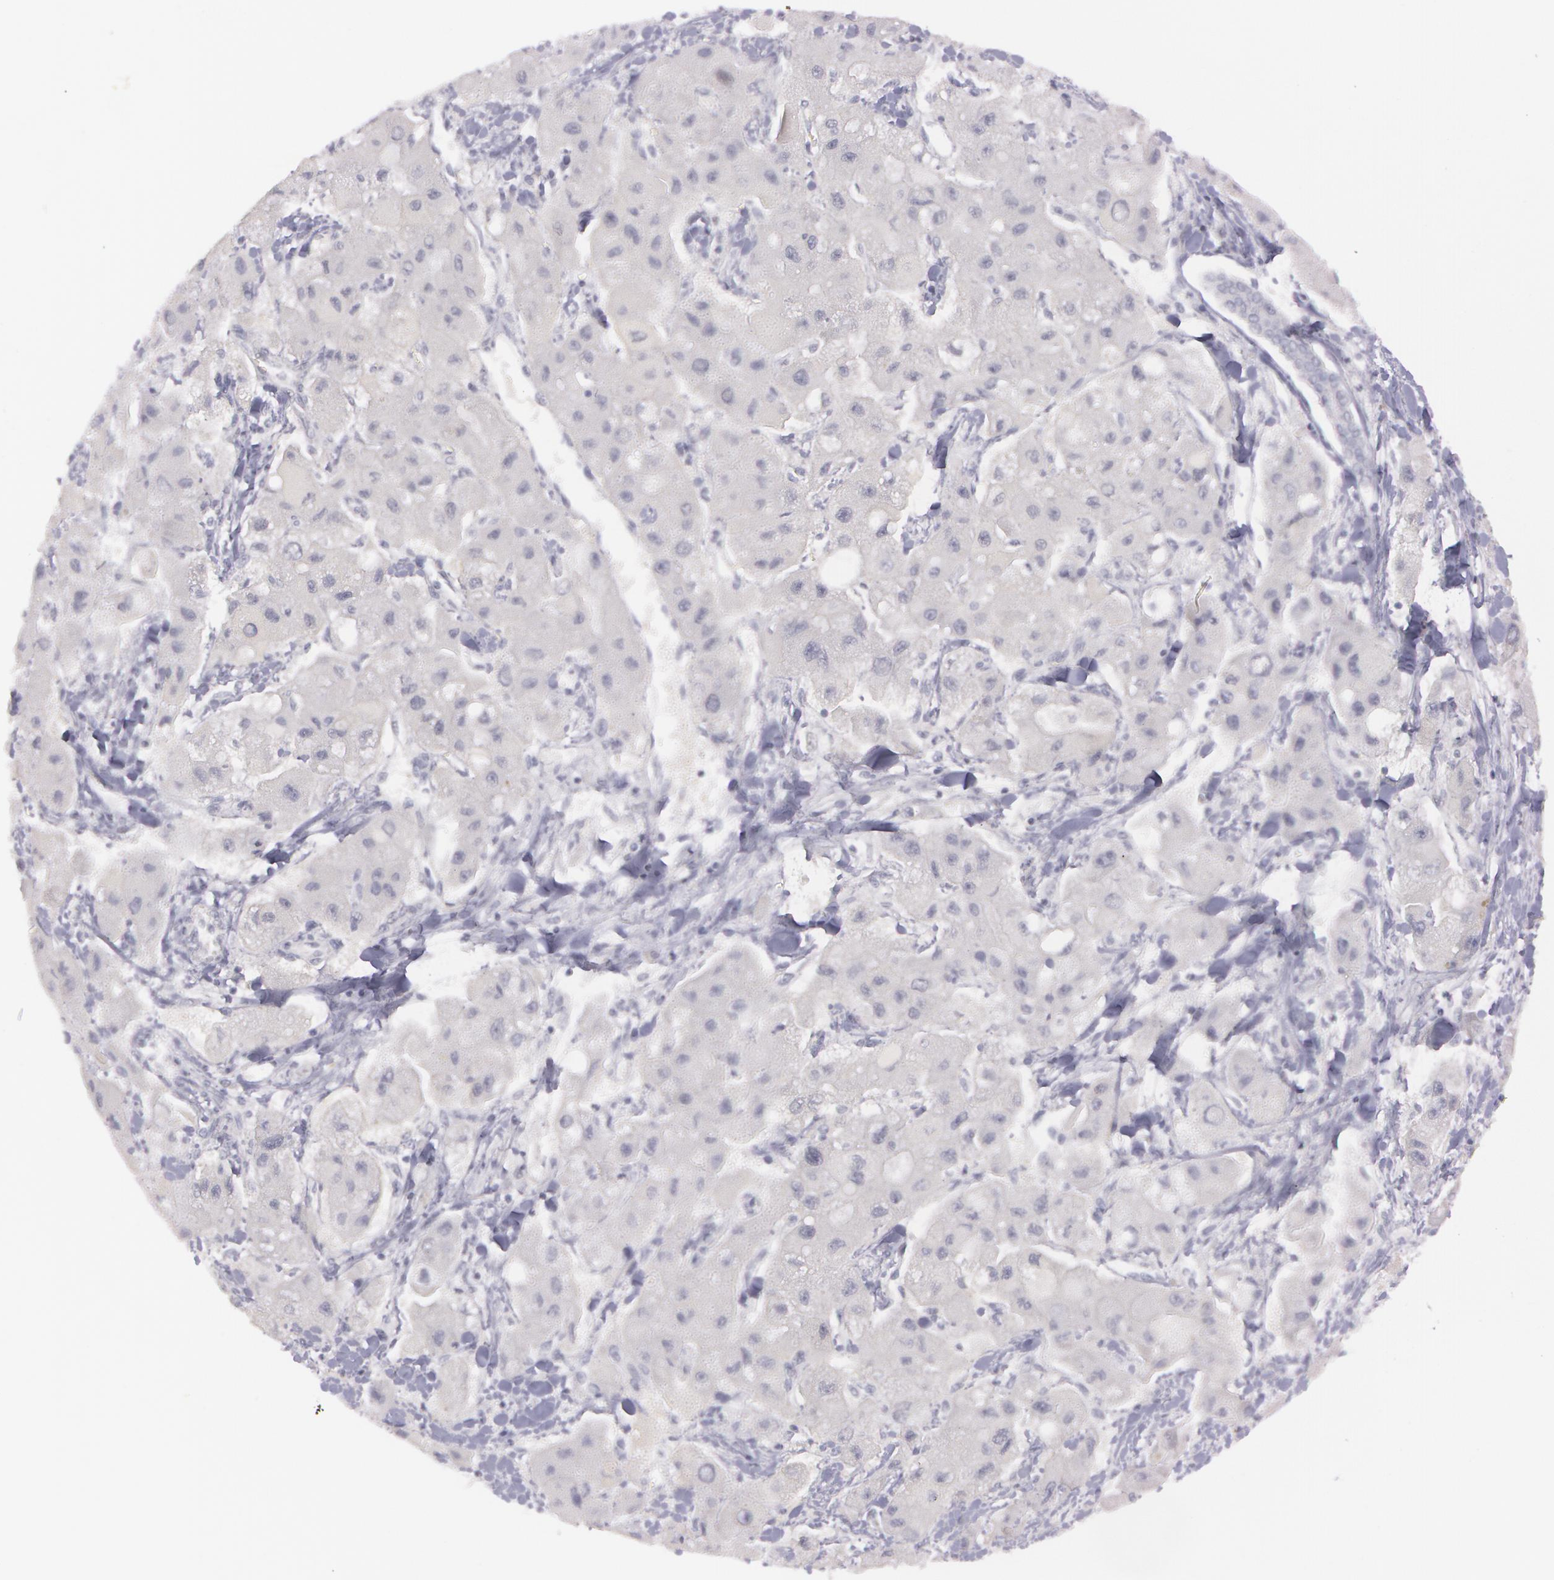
{"staining": {"intensity": "negative", "quantity": "none", "location": "none"}, "tissue": "liver cancer", "cell_type": "Tumor cells", "image_type": "cancer", "snomed": [{"axis": "morphology", "description": "Carcinoma, Hepatocellular, NOS"}, {"axis": "topography", "description": "Liver"}], "caption": "Tumor cells show no significant protein positivity in liver cancer.", "gene": "IL1RN", "patient": {"sex": "male", "age": 24}}